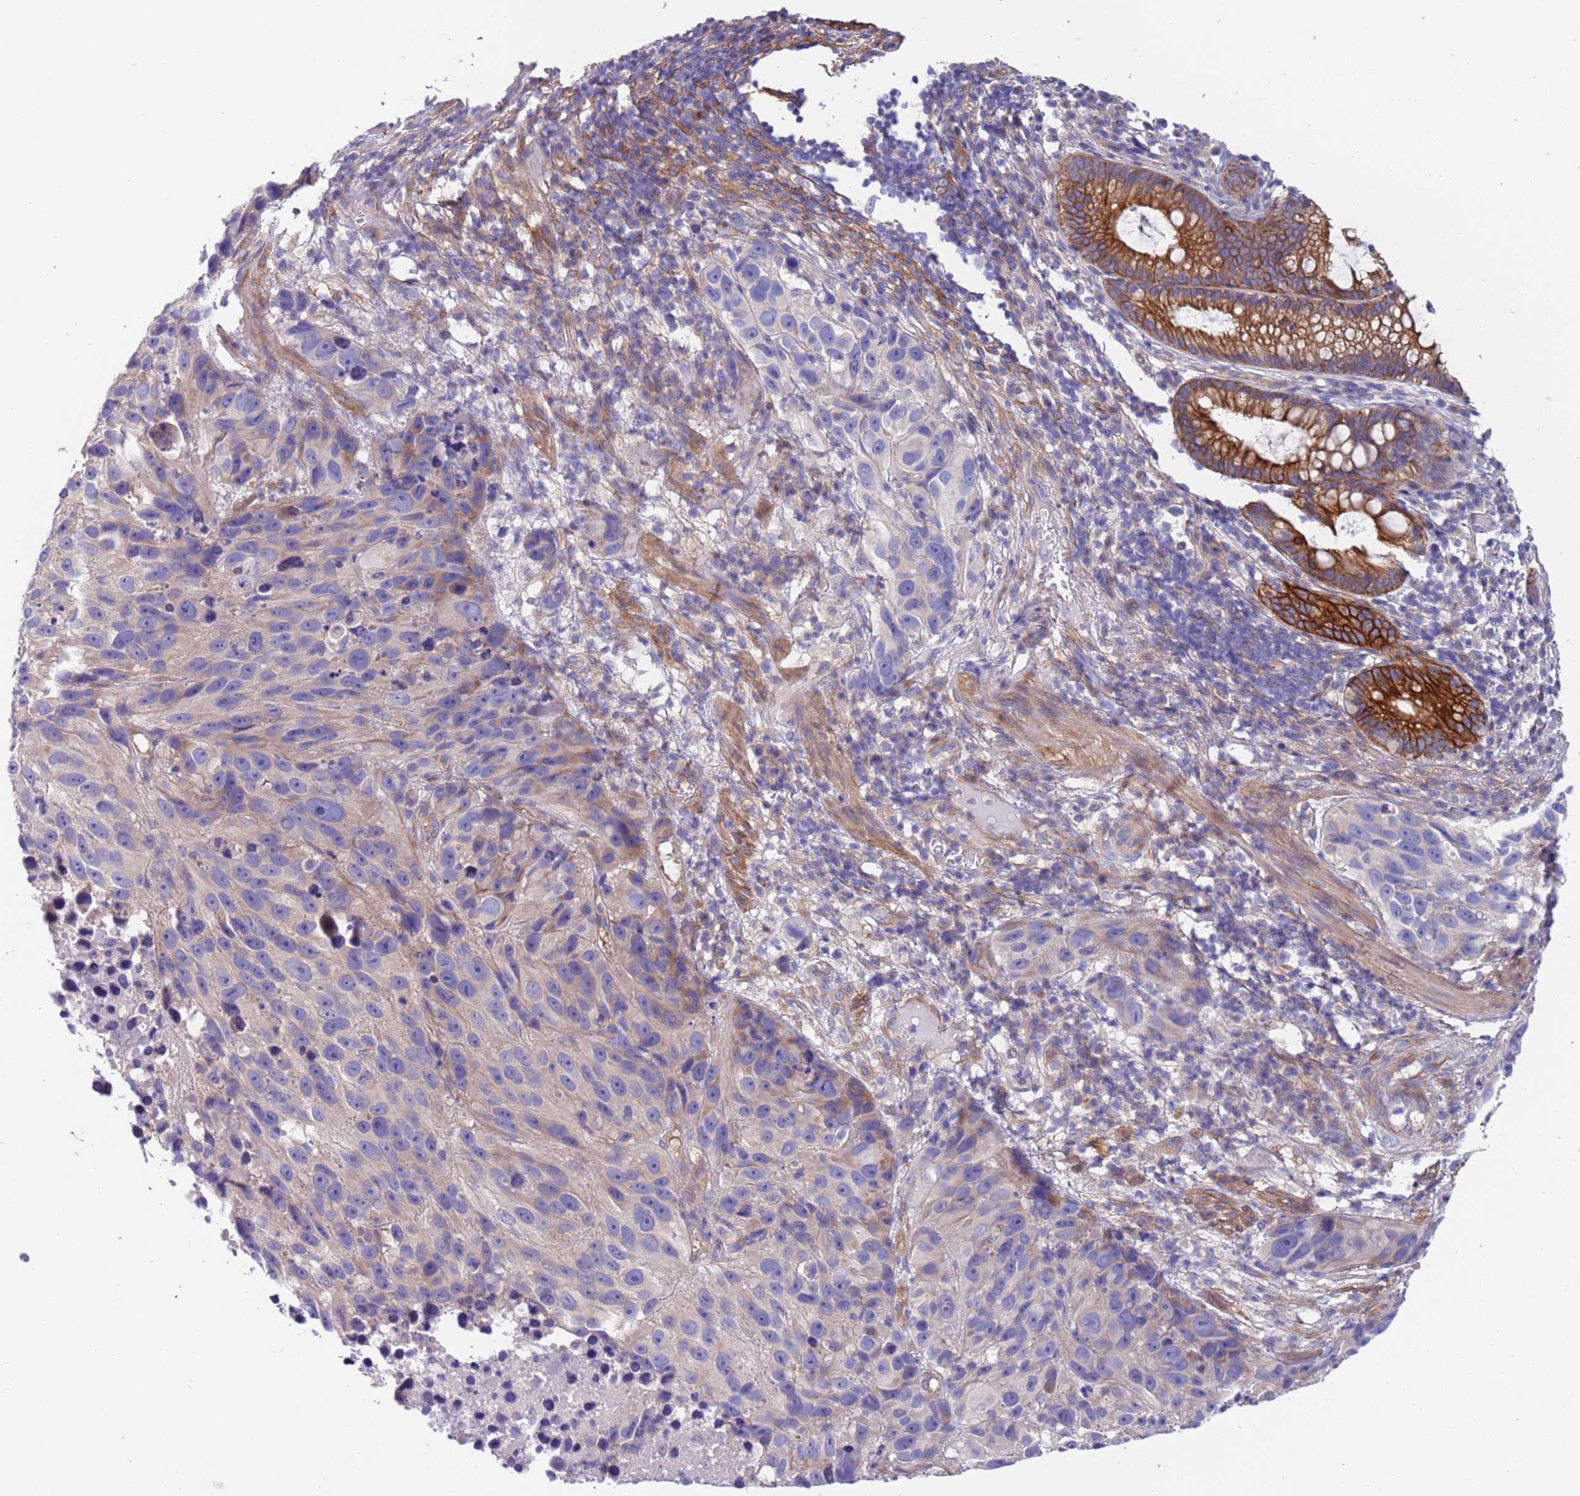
{"staining": {"intensity": "negative", "quantity": "none", "location": "none"}, "tissue": "melanoma", "cell_type": "Tumor cells", "image_type": "cancer", "snomed": [{"axis": "morphology", "description": "Malignant melanoma, NOS"}, {"axis": "topography", "description": "Skin"}], "caption": "IHC of malignant melanoma demonstrates no positivity in tumor cells. The staining is performed using DAB (3,3'-diaminobenzidine) brown chromogen with nuclei counter-stained in using hematoxylin.", "gene": "LAMB4", "patient": {"sex": "male", "age": 84}}